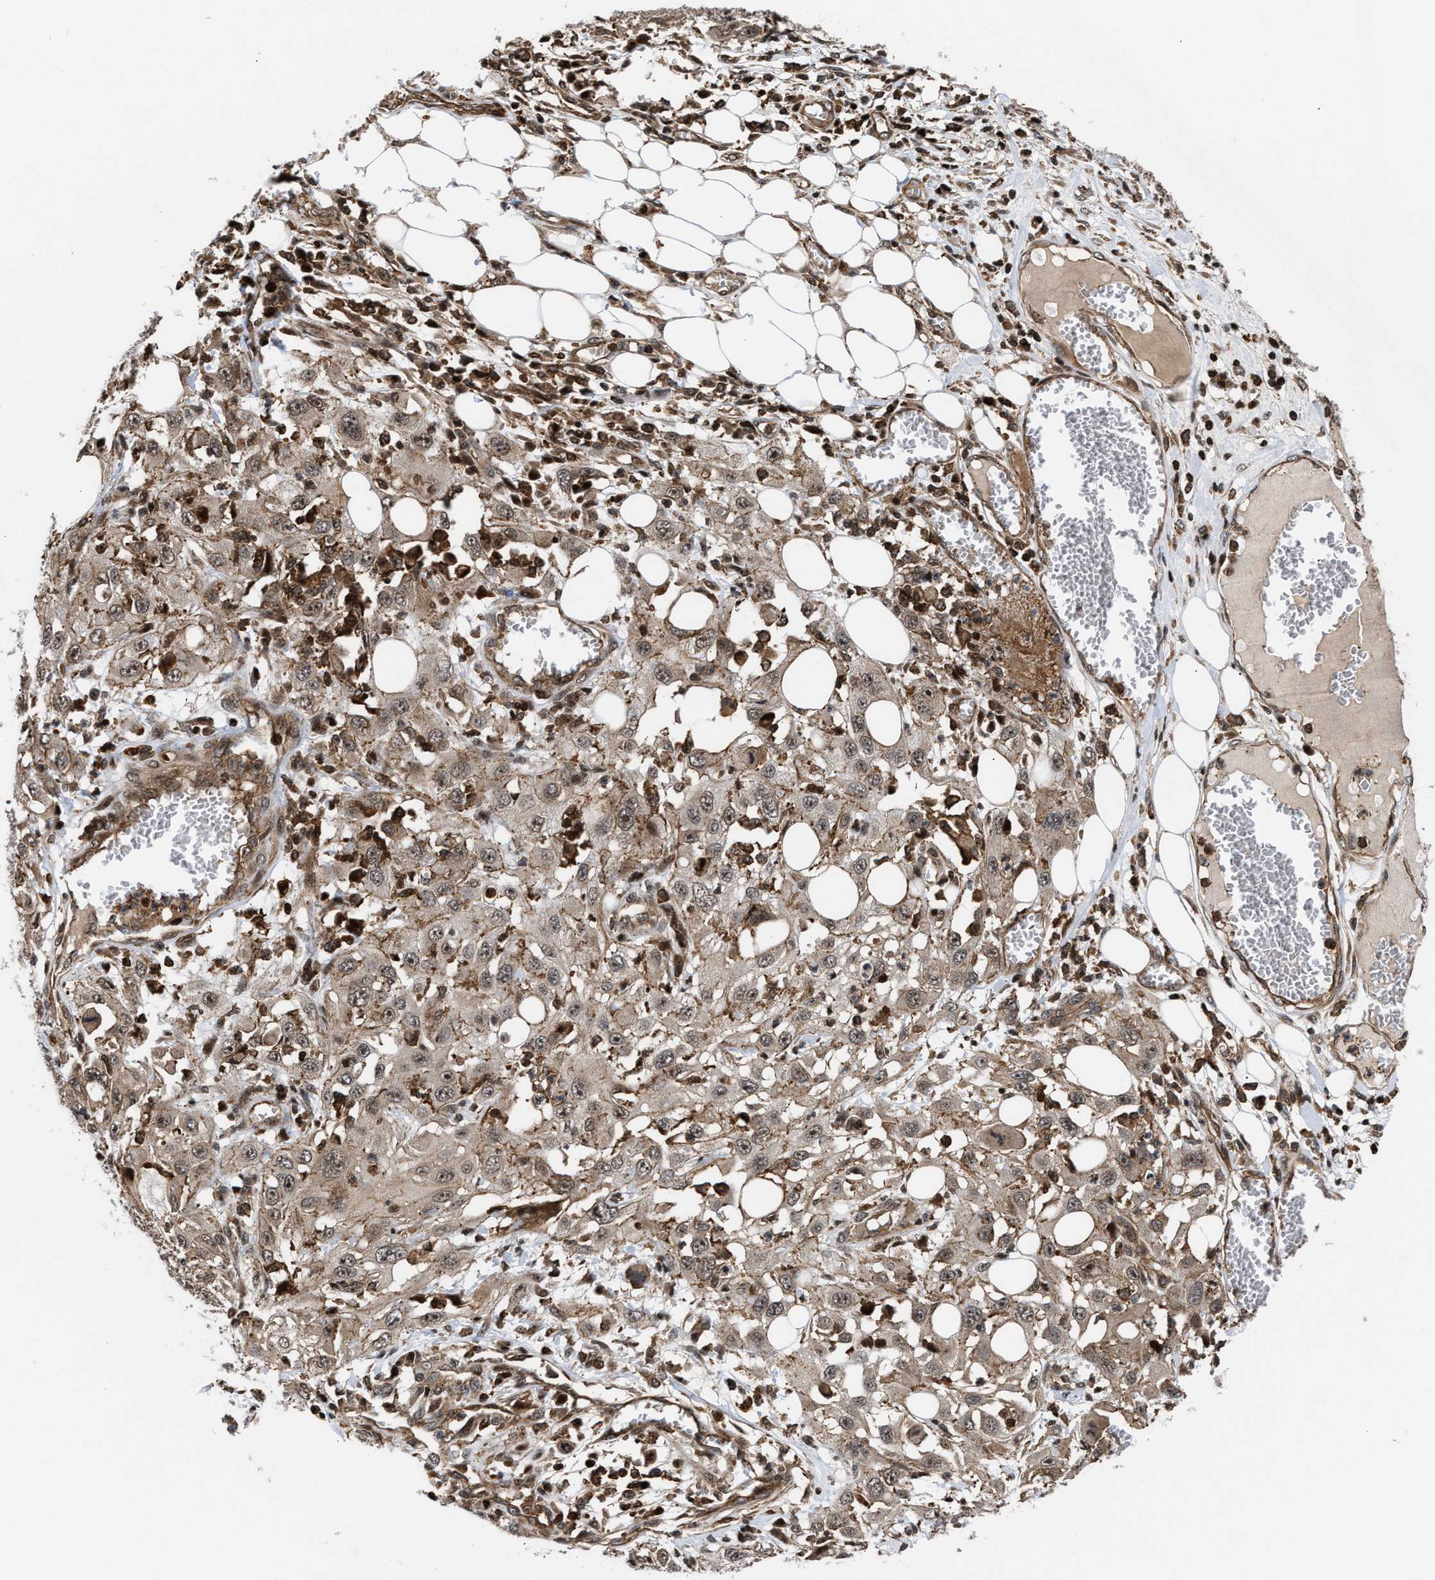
{"staining": {"intensity": "weak", "quantity": ">75%", "location": "cytoplasmic/membranous,nuclear"}, "tissue": "skin cancer", "cell_type": "Tumor cells", "image_type": "cancer", "snomed": [{"axis": "morphology", "description": "Squamous cell carcinoma, NOS"}, {"axis": "topography", "description": "Skin"}], "caption": "Protein expression analysis of human skin cancer (squamous cell carcinoma) reveals weak cytoplasmic/membranous and nuclear positivity in about >75% of tumor cells. Immunohistochemistry stains the protein in brown and the nuclei are stained blue.", "gene": "STAU2", "patient": {"sex": "male", "age": 75}}